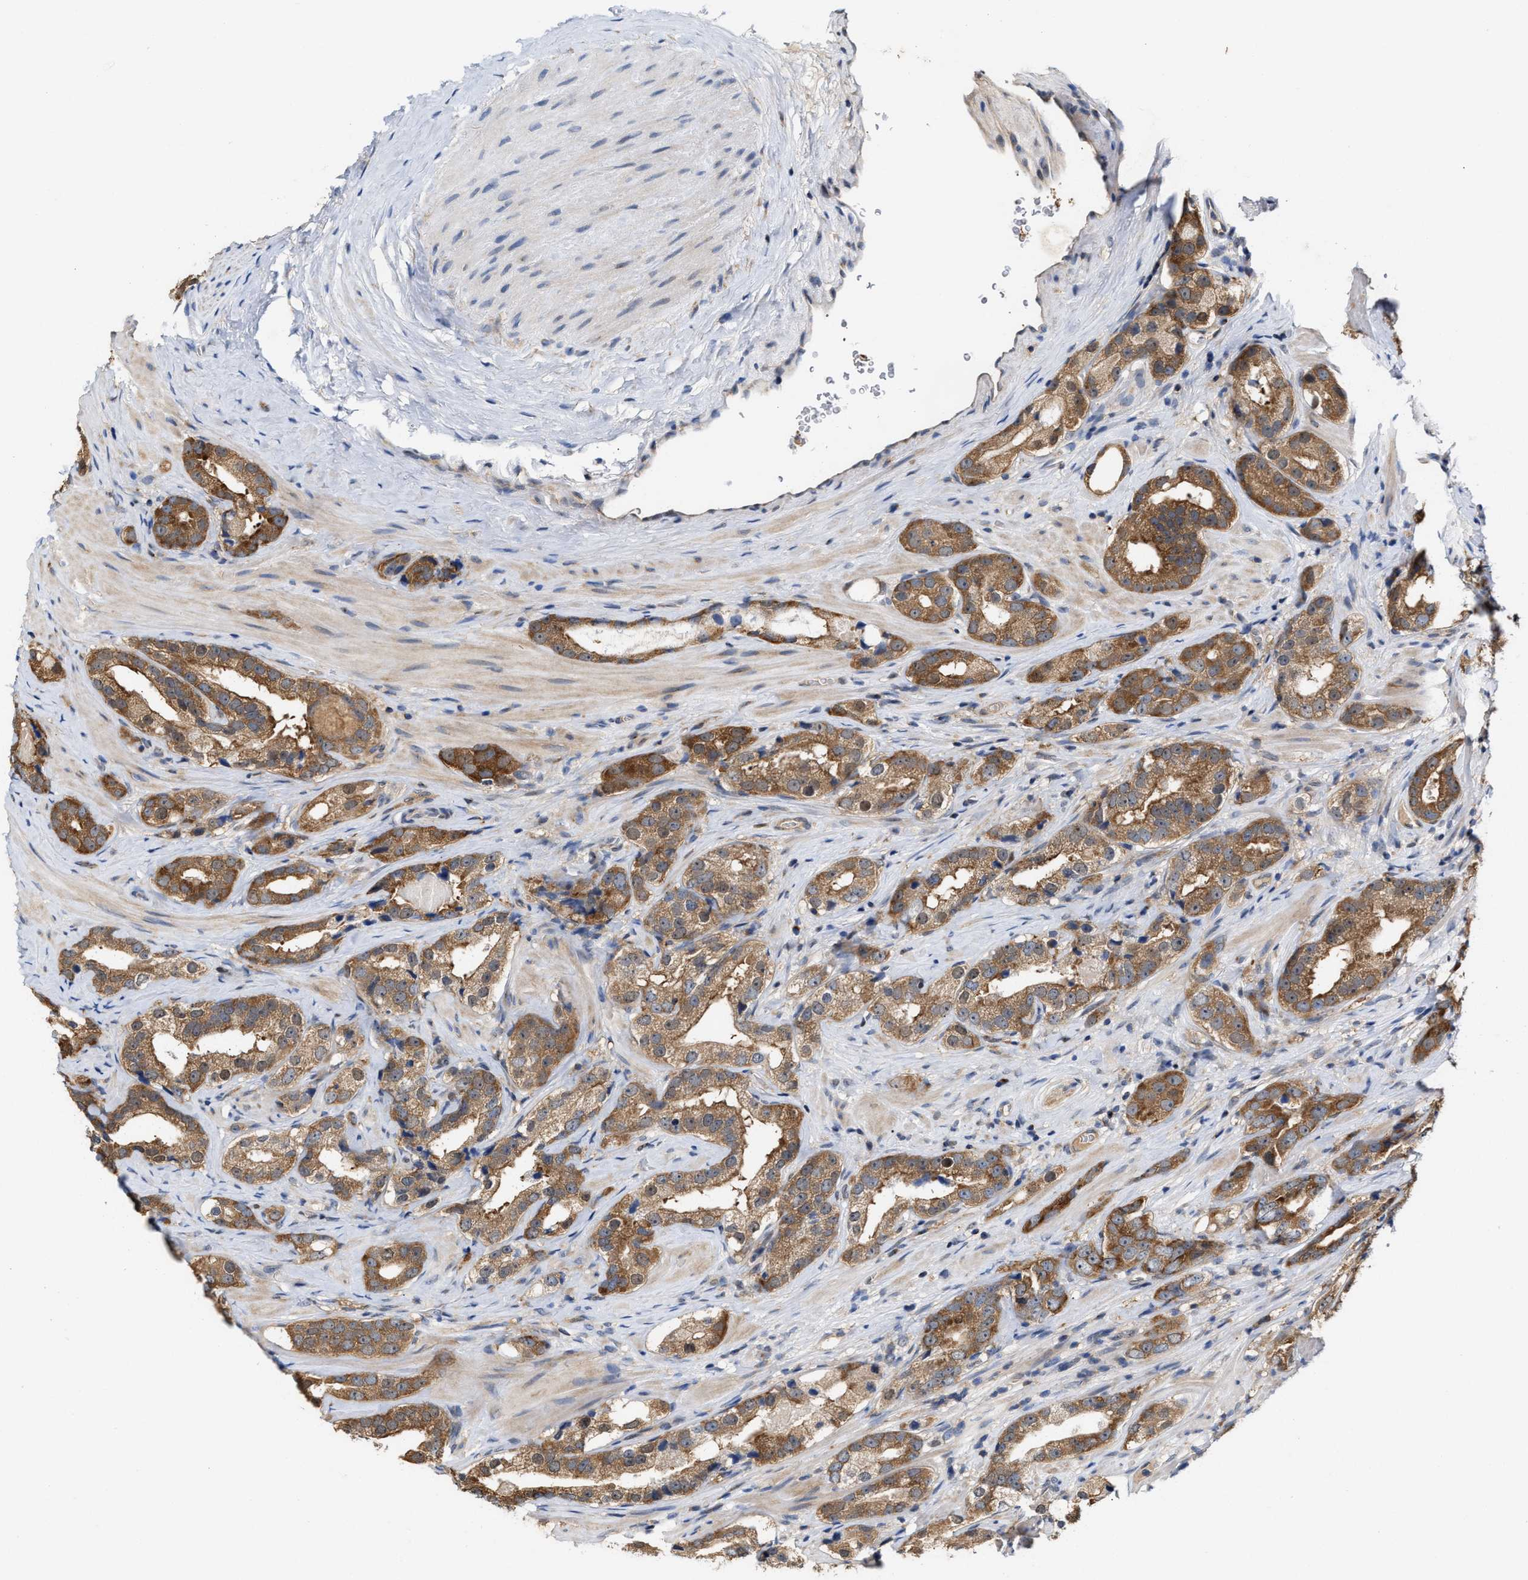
{"staining": {"intensity": "moderate", "quantity": ">75%", "location": "cytoplasmic/membranous"}, "tissue": "prostate cancer", "cell_type": "Tumor cells", "image_type": "cancer", "snomed": [{"axis": "morphology", "description": "Adenocarcinoma, High grade"}, {"axis": "topography", "description": "Prostate"}], "caption": "Immunohistochemical staining of human prostate cancer exhibits moderate cytoplasmic/membranous protein expression in approximately >75% of tumor cells. (DAB IHC, brown staining for protein, blue staining for nuclei).", "gene": "BBLN", "patient": {"sex": "male", "age": 63}}